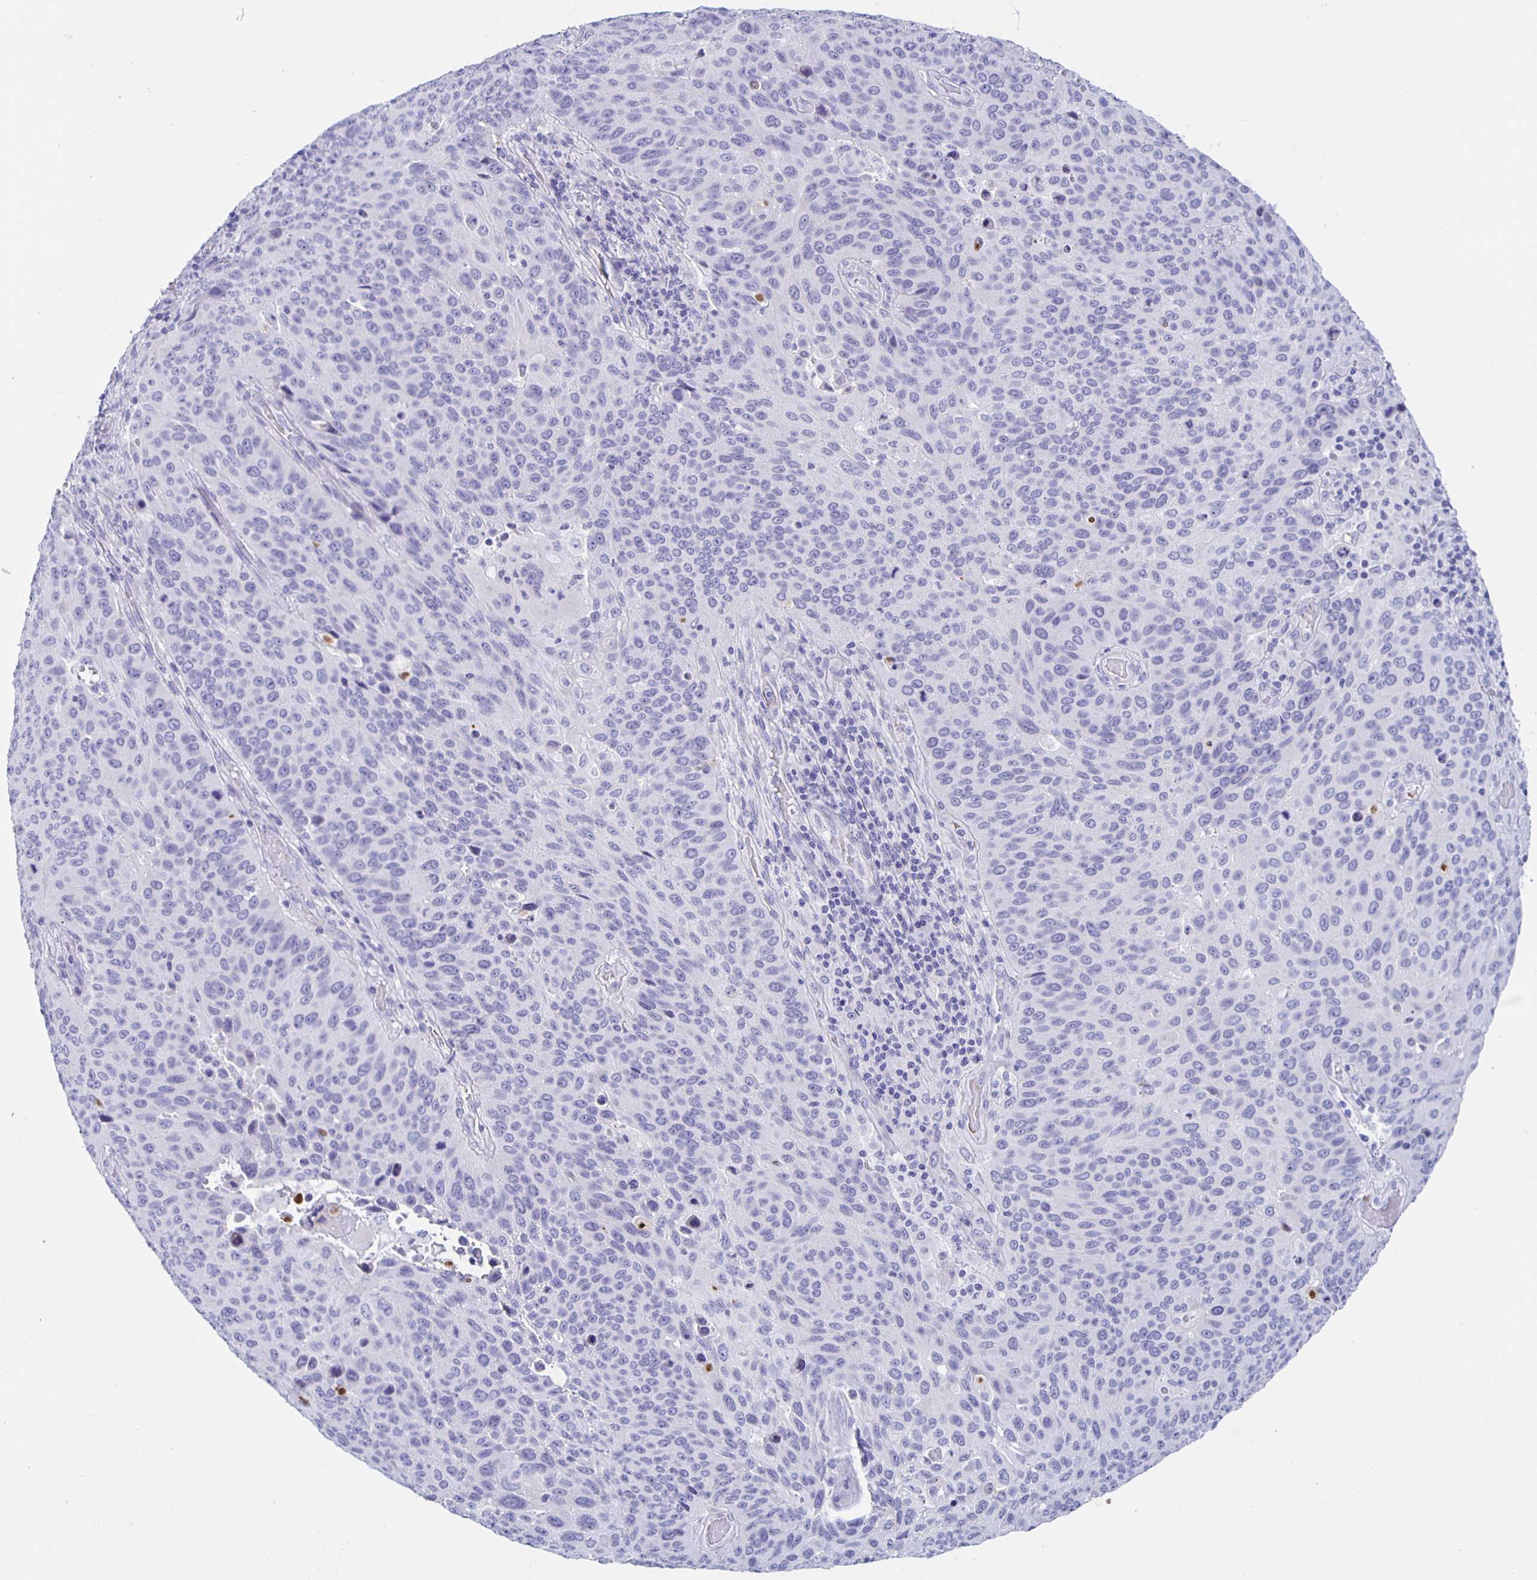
{"staining": {"intensity": "negative", "quantity": "none", "location": "none"}, "tissue": "lung cancer", "cell_type": "Tumor cells", "image_type": "cancer", "snomed": [{"axis": "morphology", "description": "Squamous cell carcinoma, NOS"}, {"axis": "topography", "description": "Lung"}], "caption": "Tumor cells show no significant positivity in squamous cell carcinoma (lung).", "gene": "AQP6", "patient": {"sex": "male", "age": 68}}